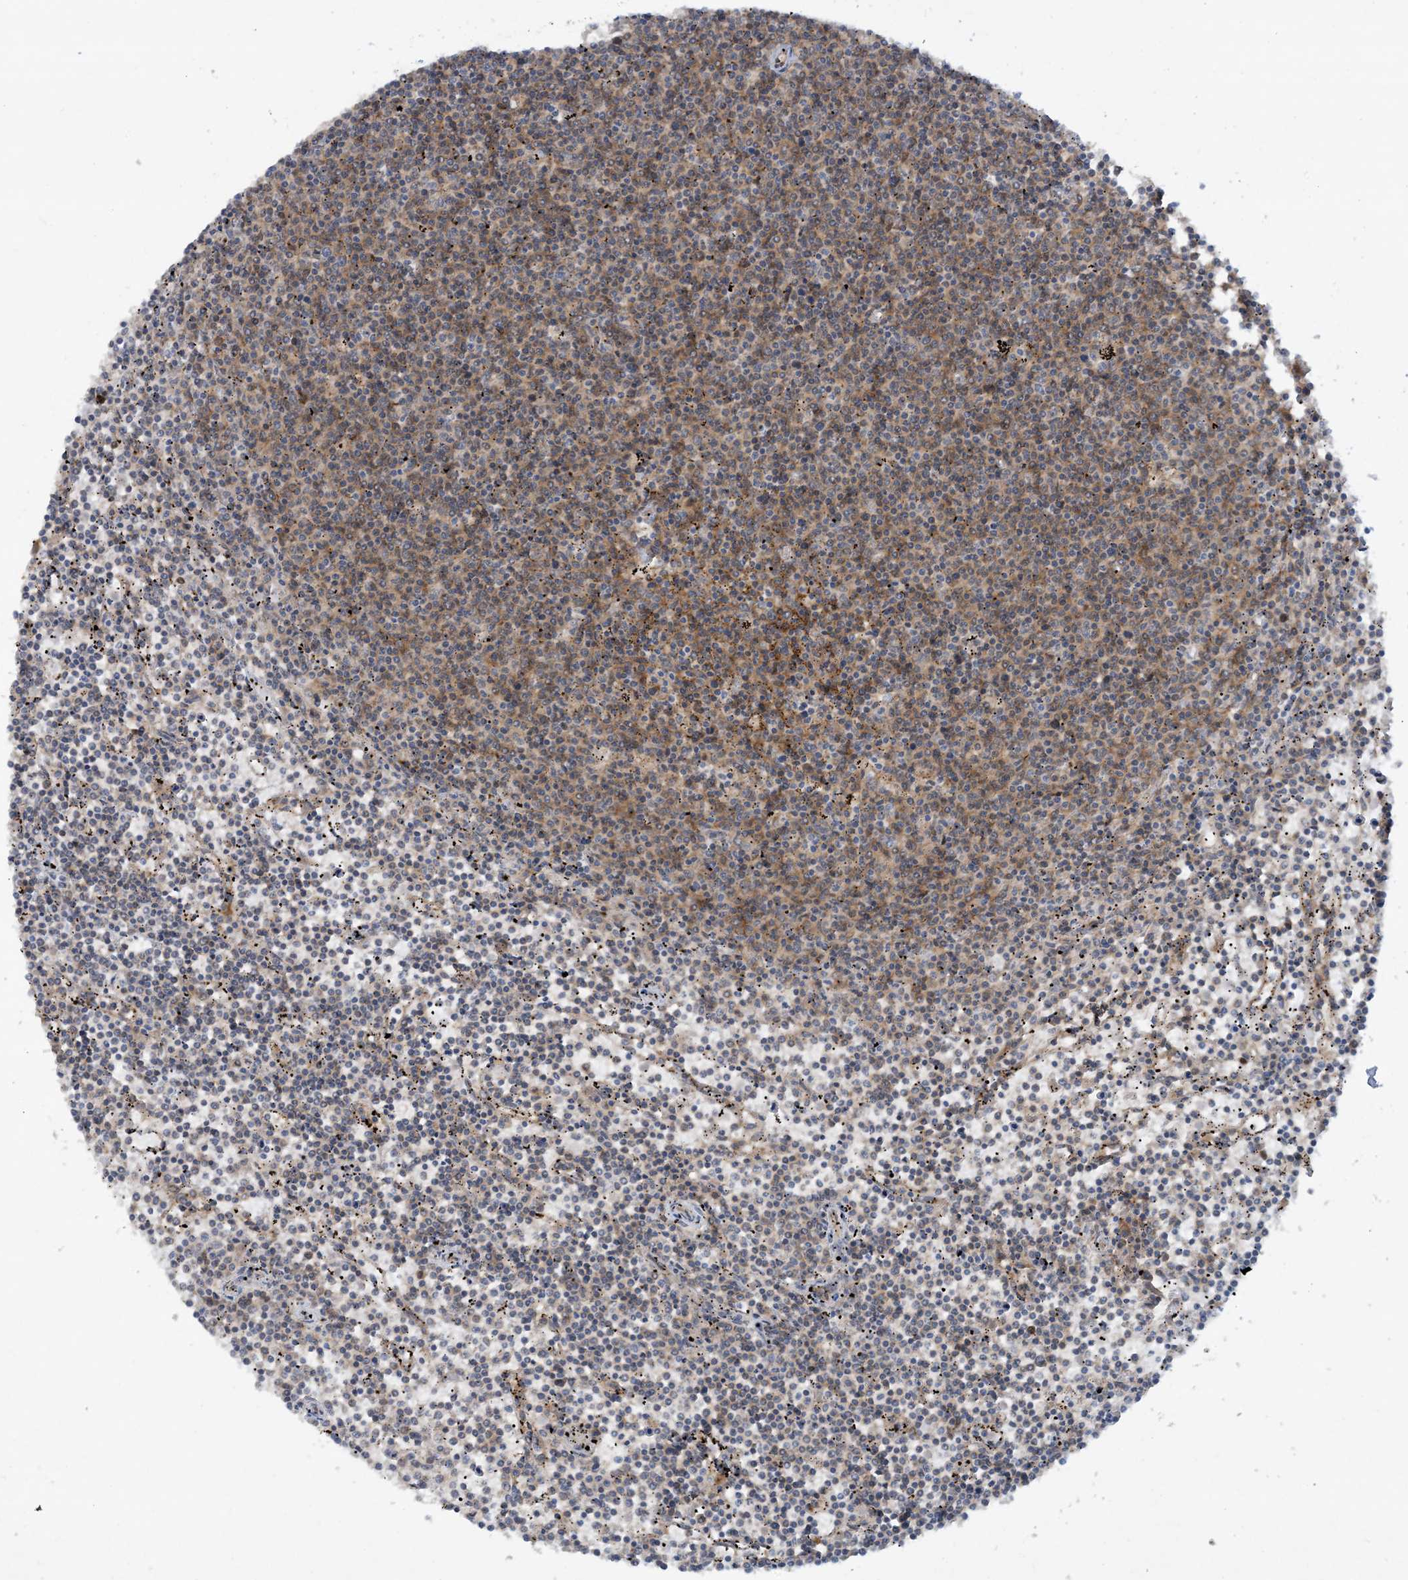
{"staining": {"intensity": "weak", "quantity": "<25%", "location": "cytoplasmic/membranous"}, "tissue": "lymphoma", "cell_type": "Tumor cells", "image_type": "cancer", "snomed": [{"axis": "morphology", "description": "Malignant lymphoma, non-Hodgkin's type, Low grade"}, {"axis": "topography", "description": "Spleen"}], "caption": "DAB (3,3'-diaminobenzidine) immunohistochemical staining of human lymphoma shows no significant positivity in tumor cells.", "gene": "STAM2", "patient": {"sex": "female", "age": 50}}